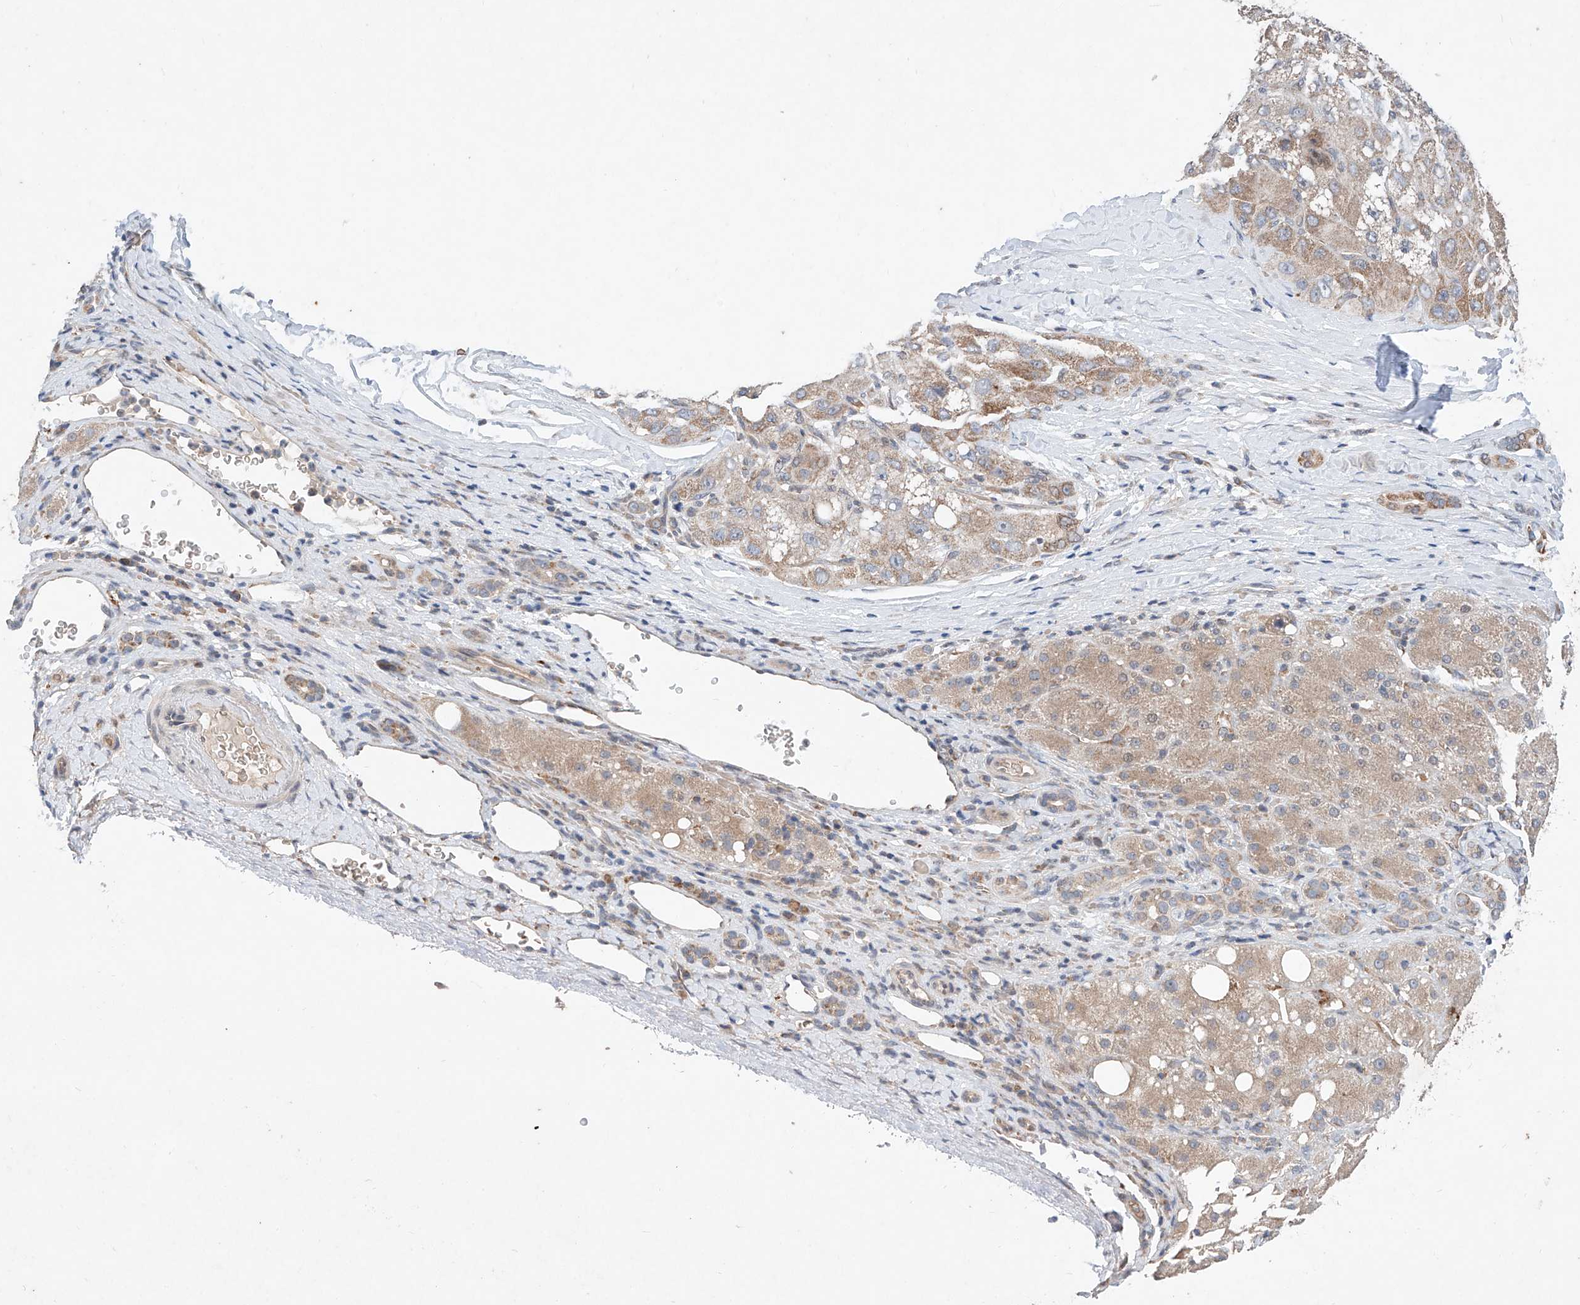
{"staining": {"intensity": "weak", "quantity": ">75%", "location": "cytoplasmic/membranous"}, "tissue": "liver cancer", "cell_type": "Tumor cells", "image_type": "cancer", "snomed": [{"axis": "morphology", "description": "Carcinoma, Hepatocellular, NOS"}, {"axis": "topography", "description": "Liver"}], "caption": "Liver cancer was stained to show a protein in brown. There is low levels of weak cytoplasmic/membranous expression in approximately >75% of tumor cells. Ihc stains the protein in brown and the nuclei are stained blue.", "gene": "FASTK", "patient": {"sex": "male", "age": 80}}